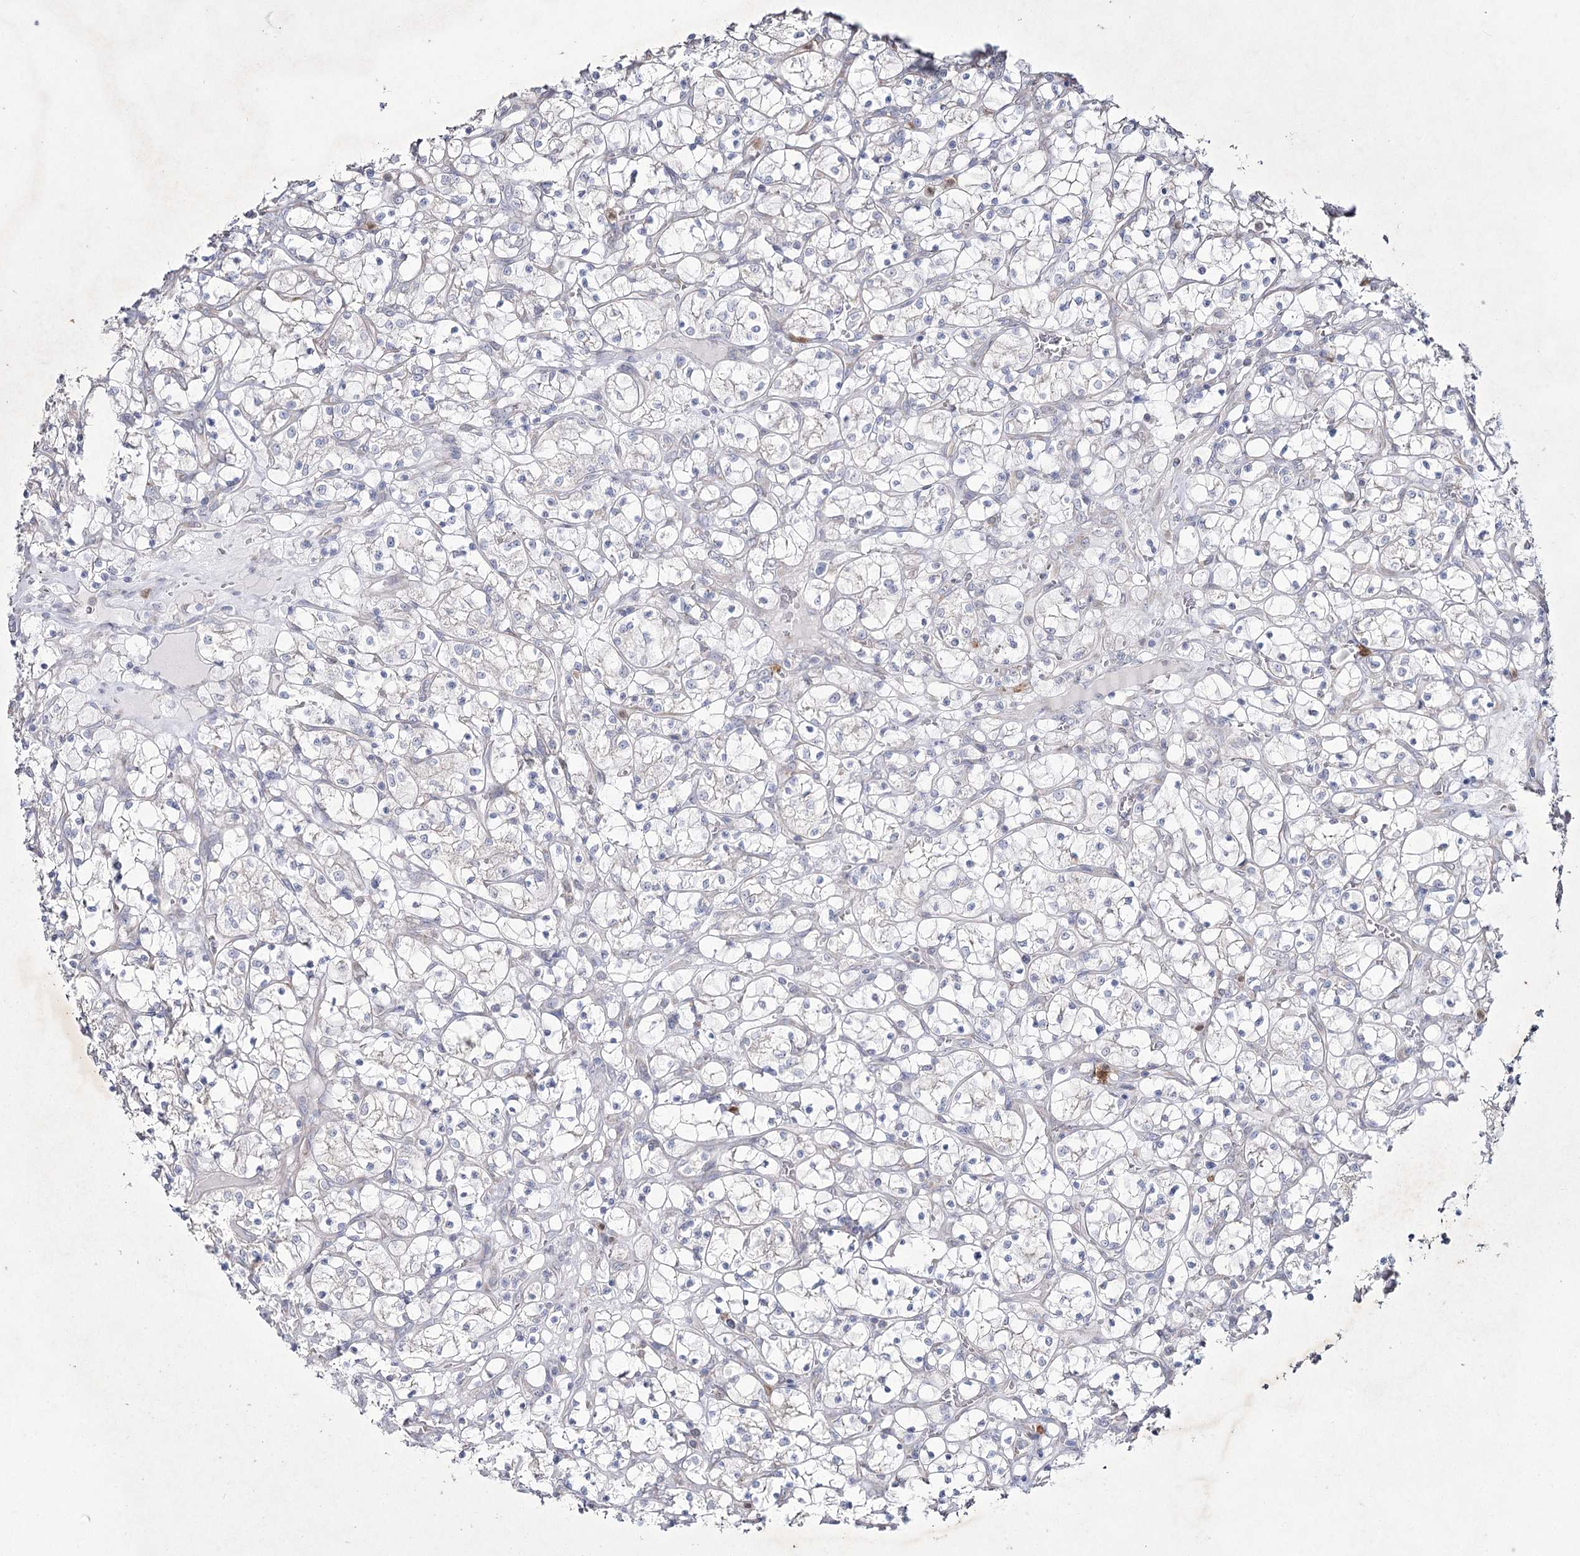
{"staining": {"intensity": "negative", "quantity": "none", "location": "none"}, "tissue": "renal cancer", "cell_type": "Tumor cells", "image_type": "cancer", "snomed": [{"axis": "morphology", "description": "Adenocarcinoma, NOS"}, {"axis": "topography", "description": "Kidney"}], "caption": "There is no significant staining in tumor cells of renal cancer (adenocarcinoma).", "gene": "NIPAL4", "patient": {"sex": "female", "age": 69}}